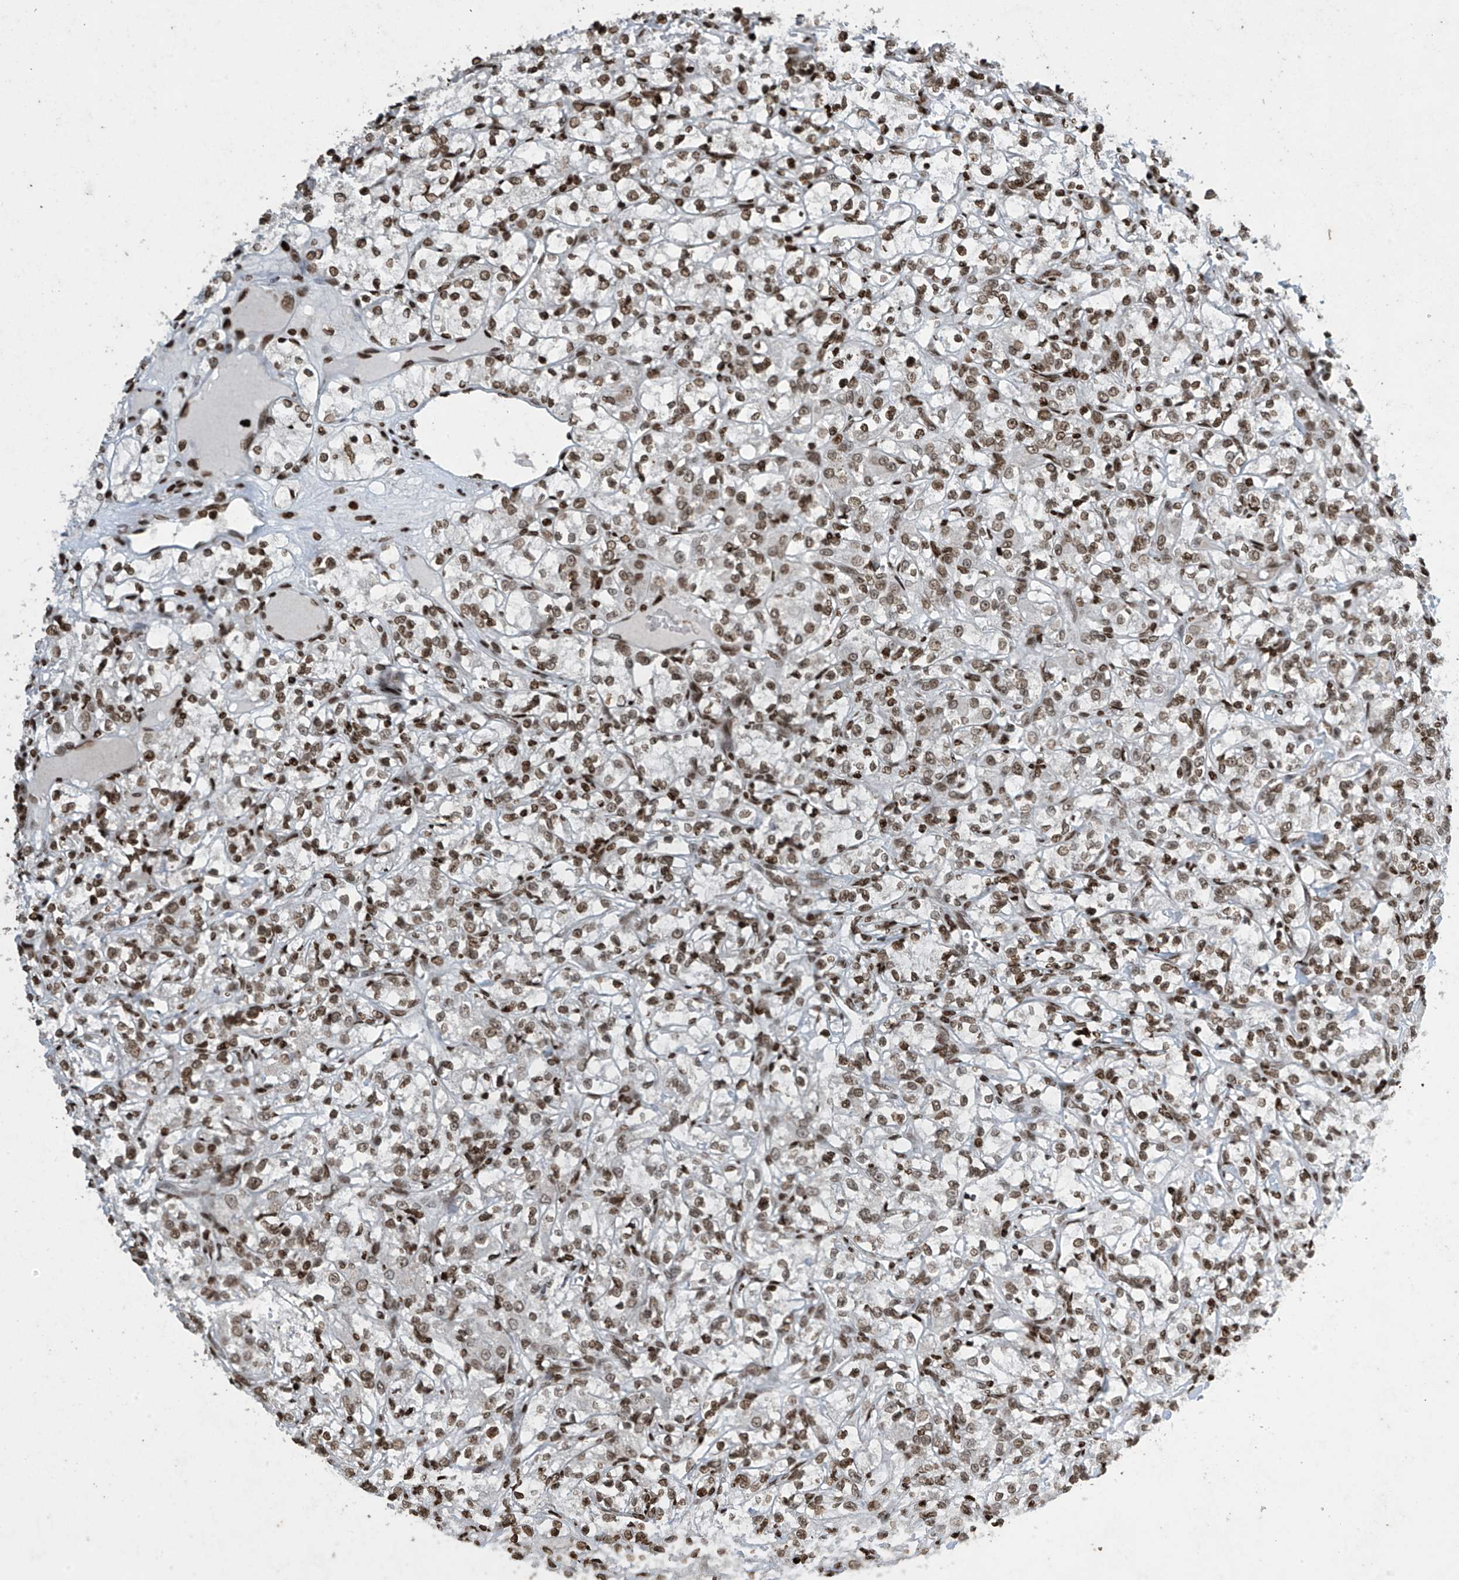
{"staining": {"intensity": "moderate", "quantity": ">75%", "location": "nuclear"}, "tissue": "renal cancer", "cell_type": "Tumor cells", "image_type": "cancer", "snomed": [{"axis": "morphology", "description": "Adenocarcinoma, NOS"}, {"axis": "topography", "description": "Kidney"}], "caption": "Protein expression analysis of renal cancer reveals moderate nuclear staining in approximately >75% of tumor cells.", "gene": "H4C16", "patient": {"sex": "female", "age": 69}}